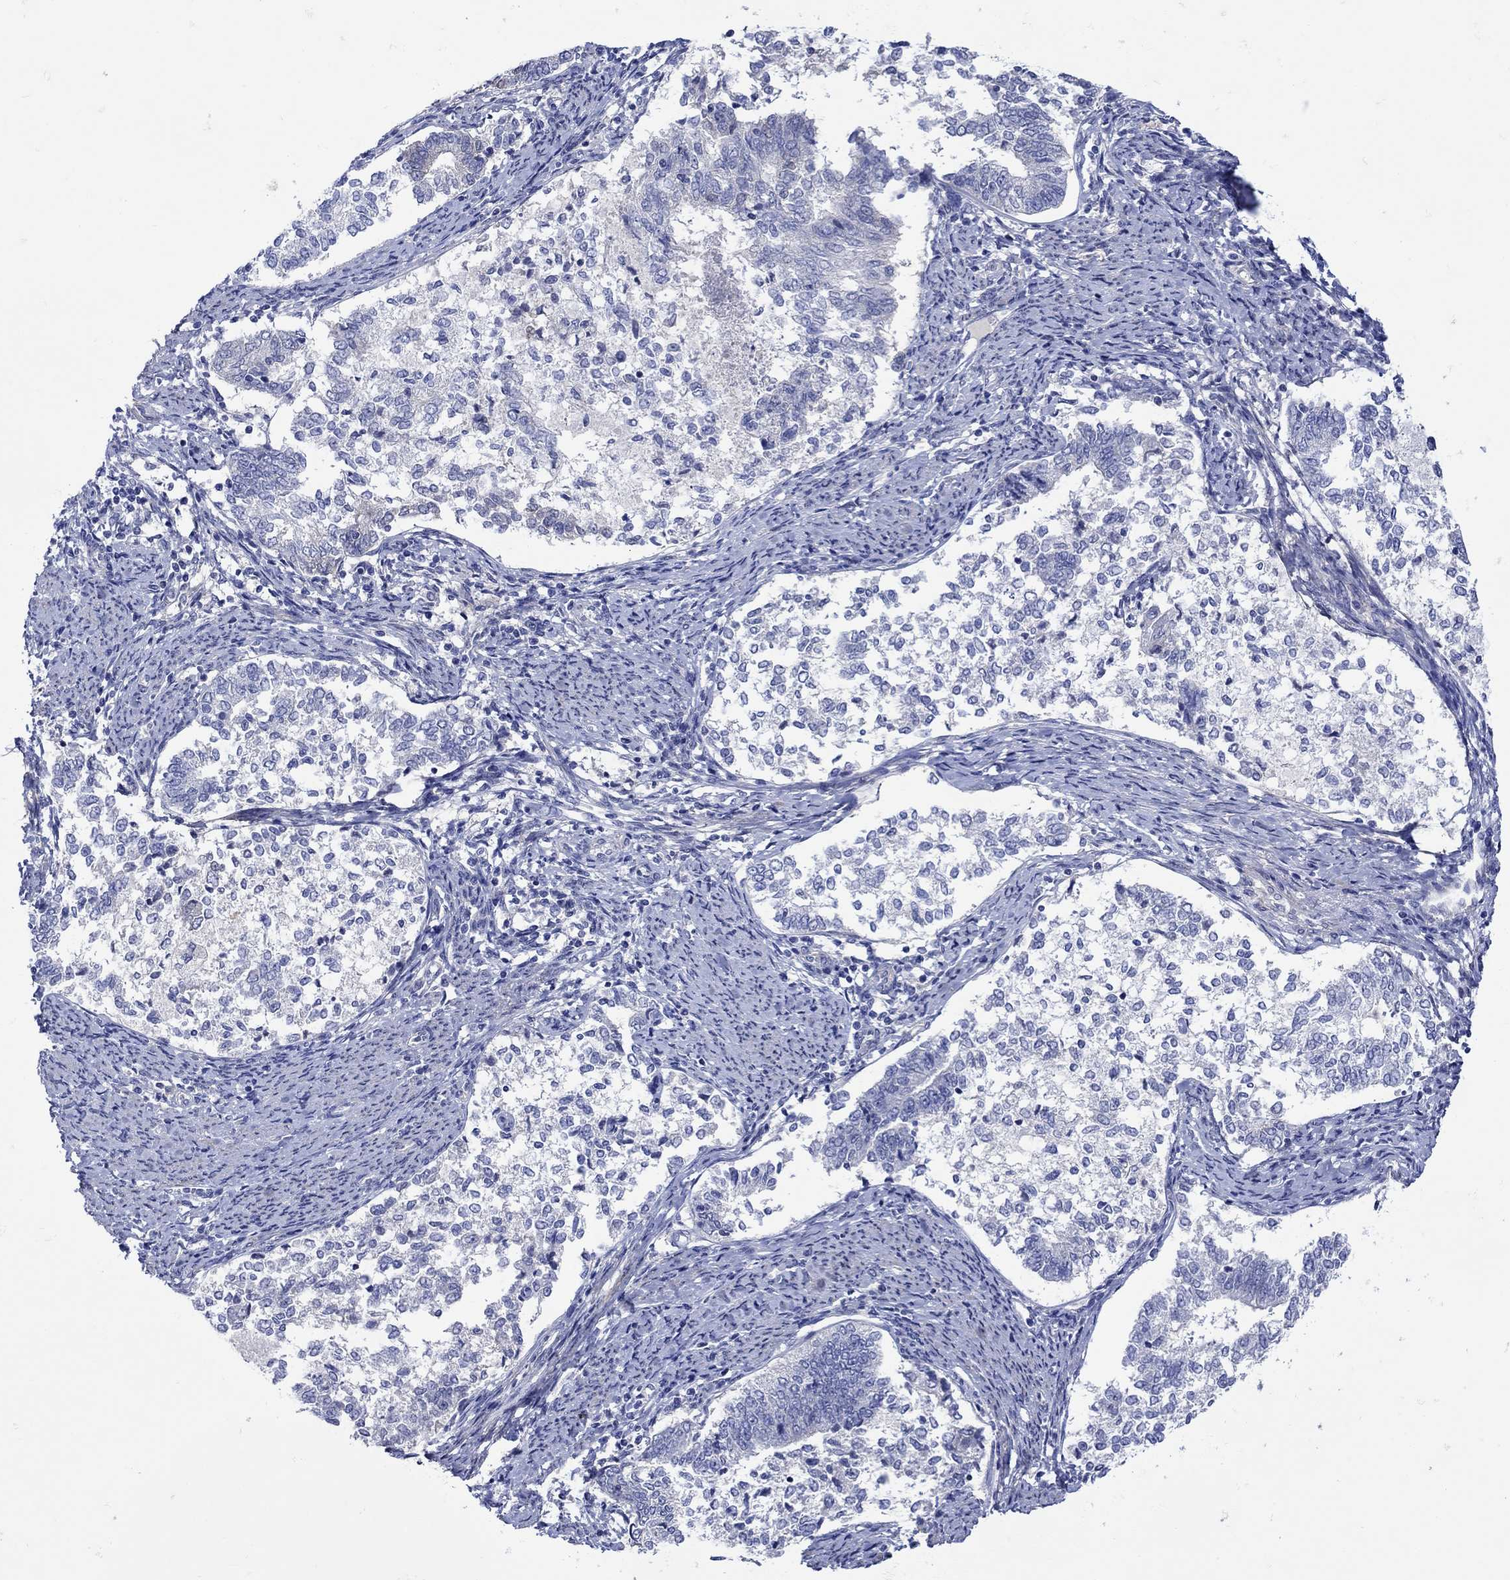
{"staining": {"intensity": "negative", "quantity": "none", "location": "none"}, "tissue": "endometrial cancer", "cell_type": "Tumor cells", "image_type": "cancer", "snomed": [{"axis": "morphology", "description": "Adenocarcinoma, NOS"}, {"axis": "topography", "description": "Endometrium"}], "caption": "There is no significant staining in tumor cells of endometrial cancer. (DAB immunohistochemistry (IHC) with hematoxylin counter stain).", "gene": "MSI1", "patient": {"sex": "female", "age": 65}}